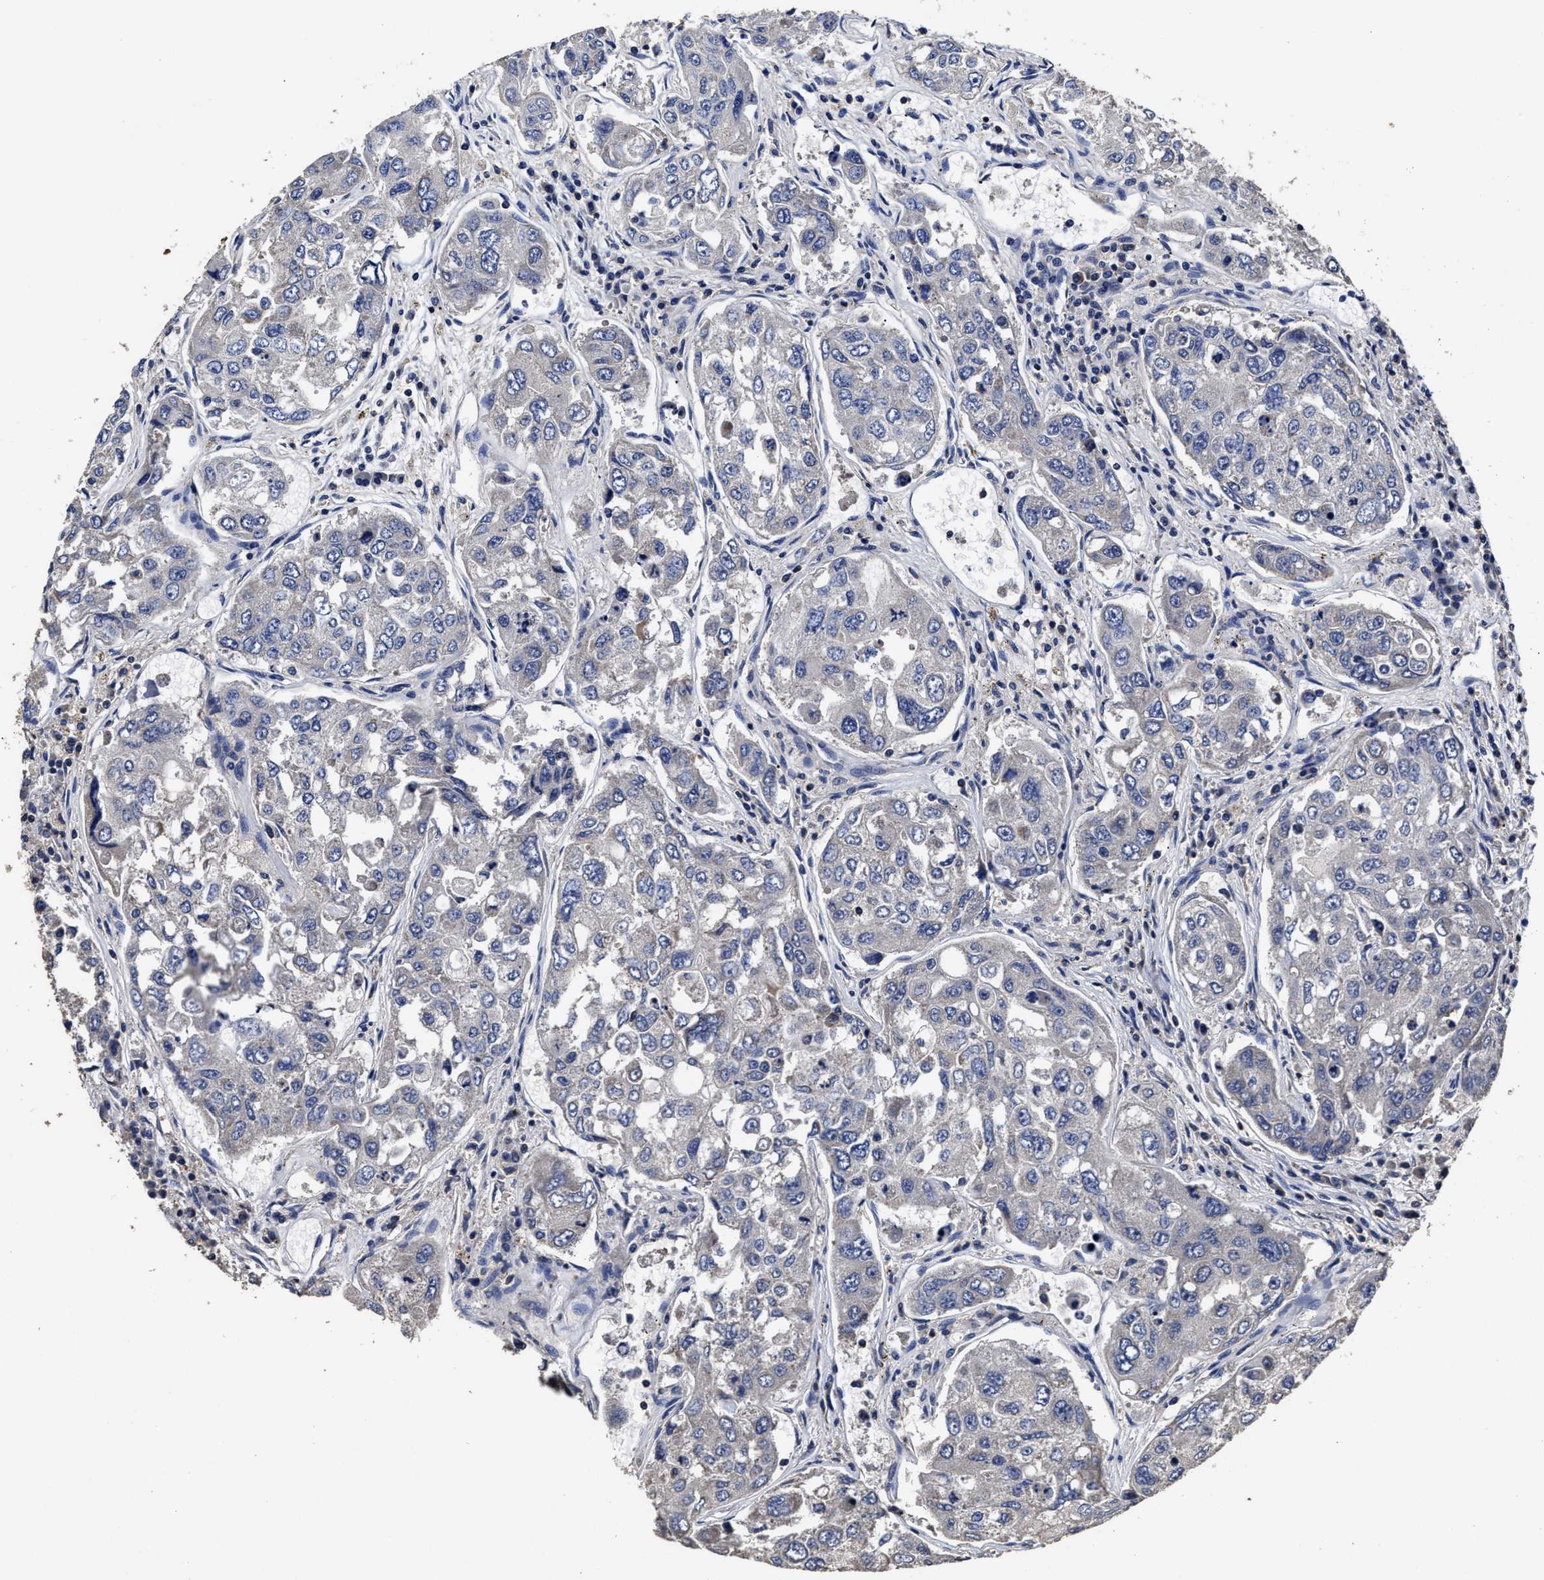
{"staining": {"intensity": "negative", "quantity": "none", "location": "none"}, "tissue": "urothelial cancer", "cell_type": "Tumor cells", "image_type": "cancer", "snomed": [{"axis": "morphology", "description": "Urothelial carcinoma, High grade"}, {"axis": "topography", "description": "Lymph node"}, {"axis": "topography", "description": "Urinary bladder"}], "caption": "High magnification brightfield microscopy of high-grade urothelial carcinoma stained with DAB (3,3'-diaminobenzidine) (brown) and counterstained with hematoxylin (blue): tumor cells show no significant staining.", "gene": "AVEN", "patient": {"sex": "male", "age": 51}}